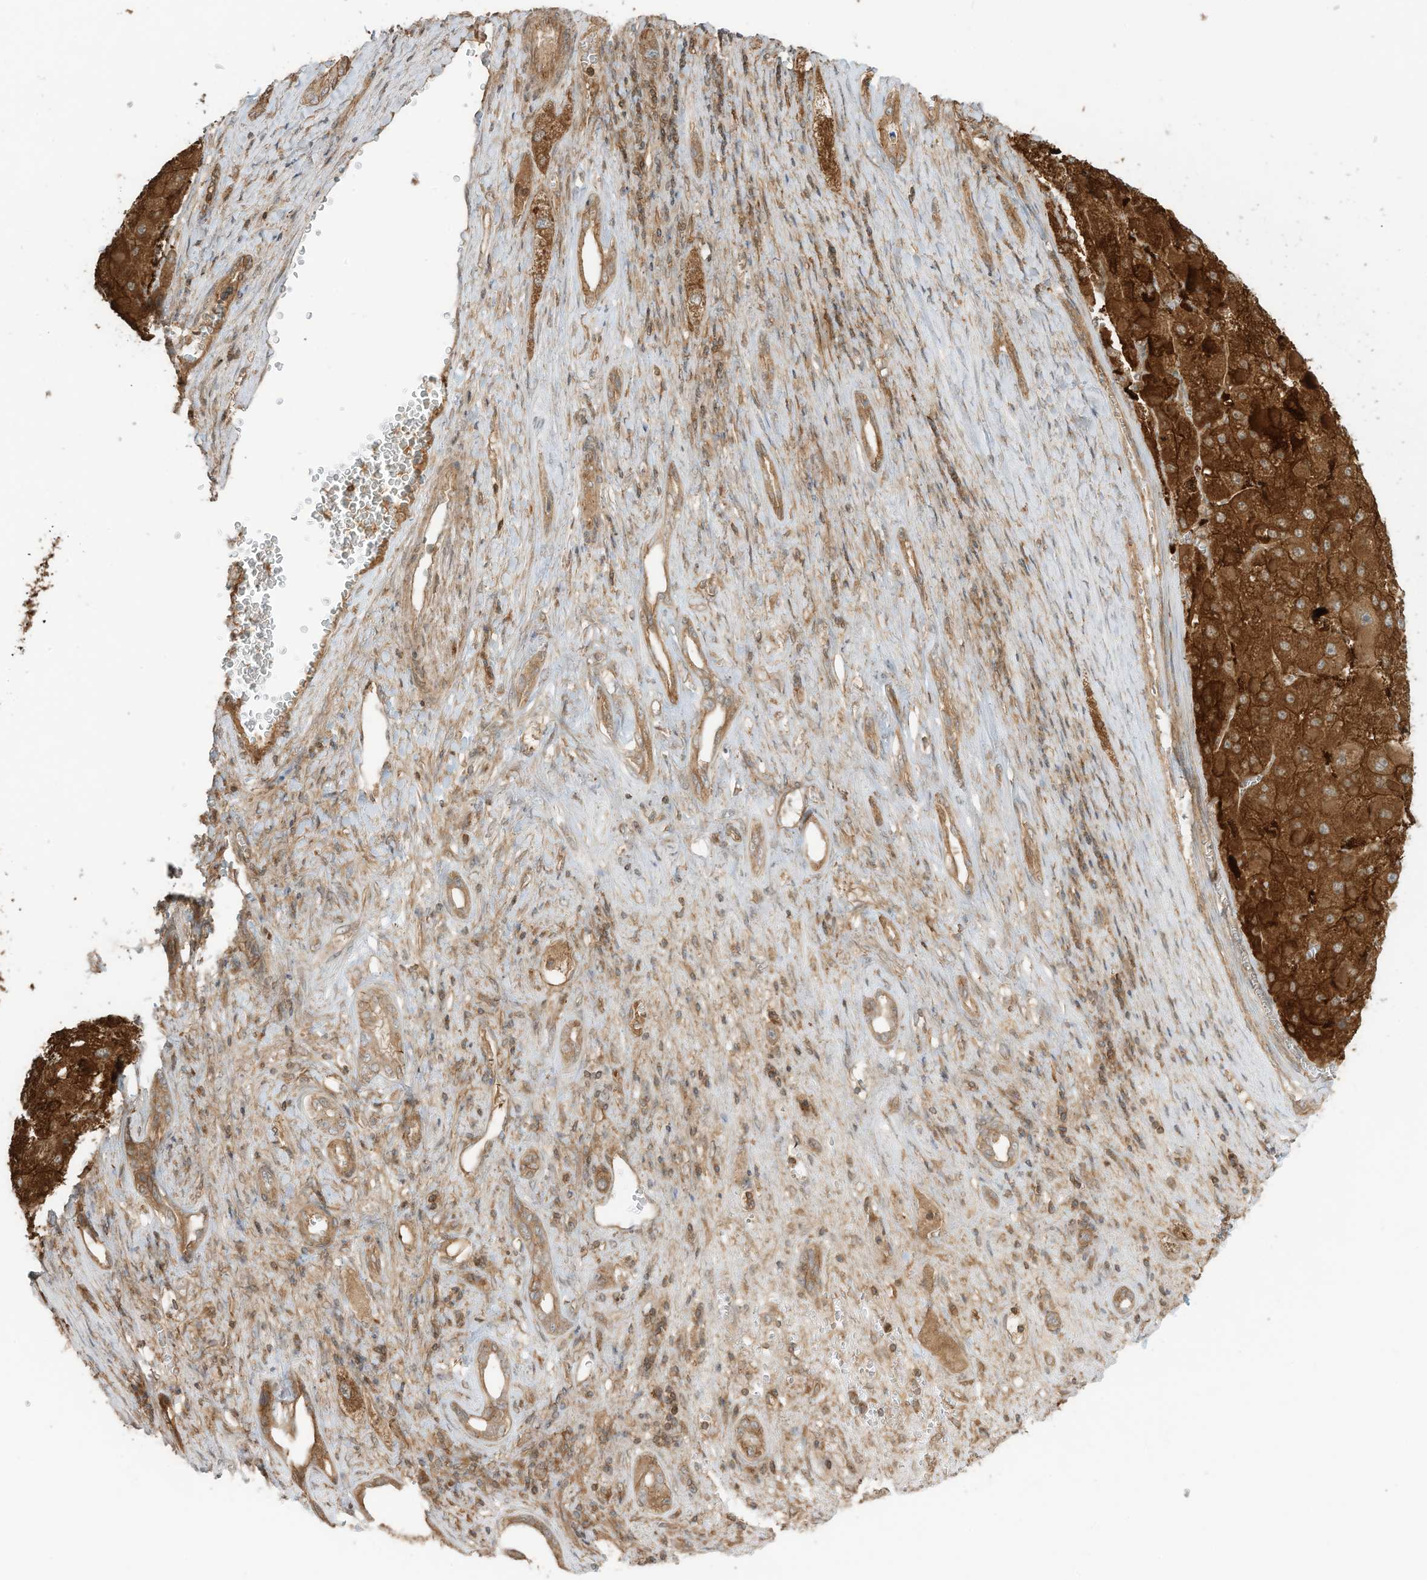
{"staining": {"intensity": "strong", "quantity": ">75%", "location": "cytoplasmic/membranous"}, "tissue": "liver cancer", "cell_type": "Tumor cells", "image_type": "cancer", "snomed": [{"axis": "morphology", "description": "Carcinoma, Hepatocellular, NOS"}, {"axis": "topography", "description": "Liver"}], "caption": "Liver hepatocellular carcinoma tissue demonstrates strong cytoplasmic/membranous positivity in approximately >75% of tumor cells, visualized by immunohistochemistry. The staining was performed using DAB to visualize the protein expression in brown, while the nuclei were stained in blue with hematoxylin (Magnification: 20x).", "gene": "SLC25A12", "patient": {"sex": "female", "age": 73}}